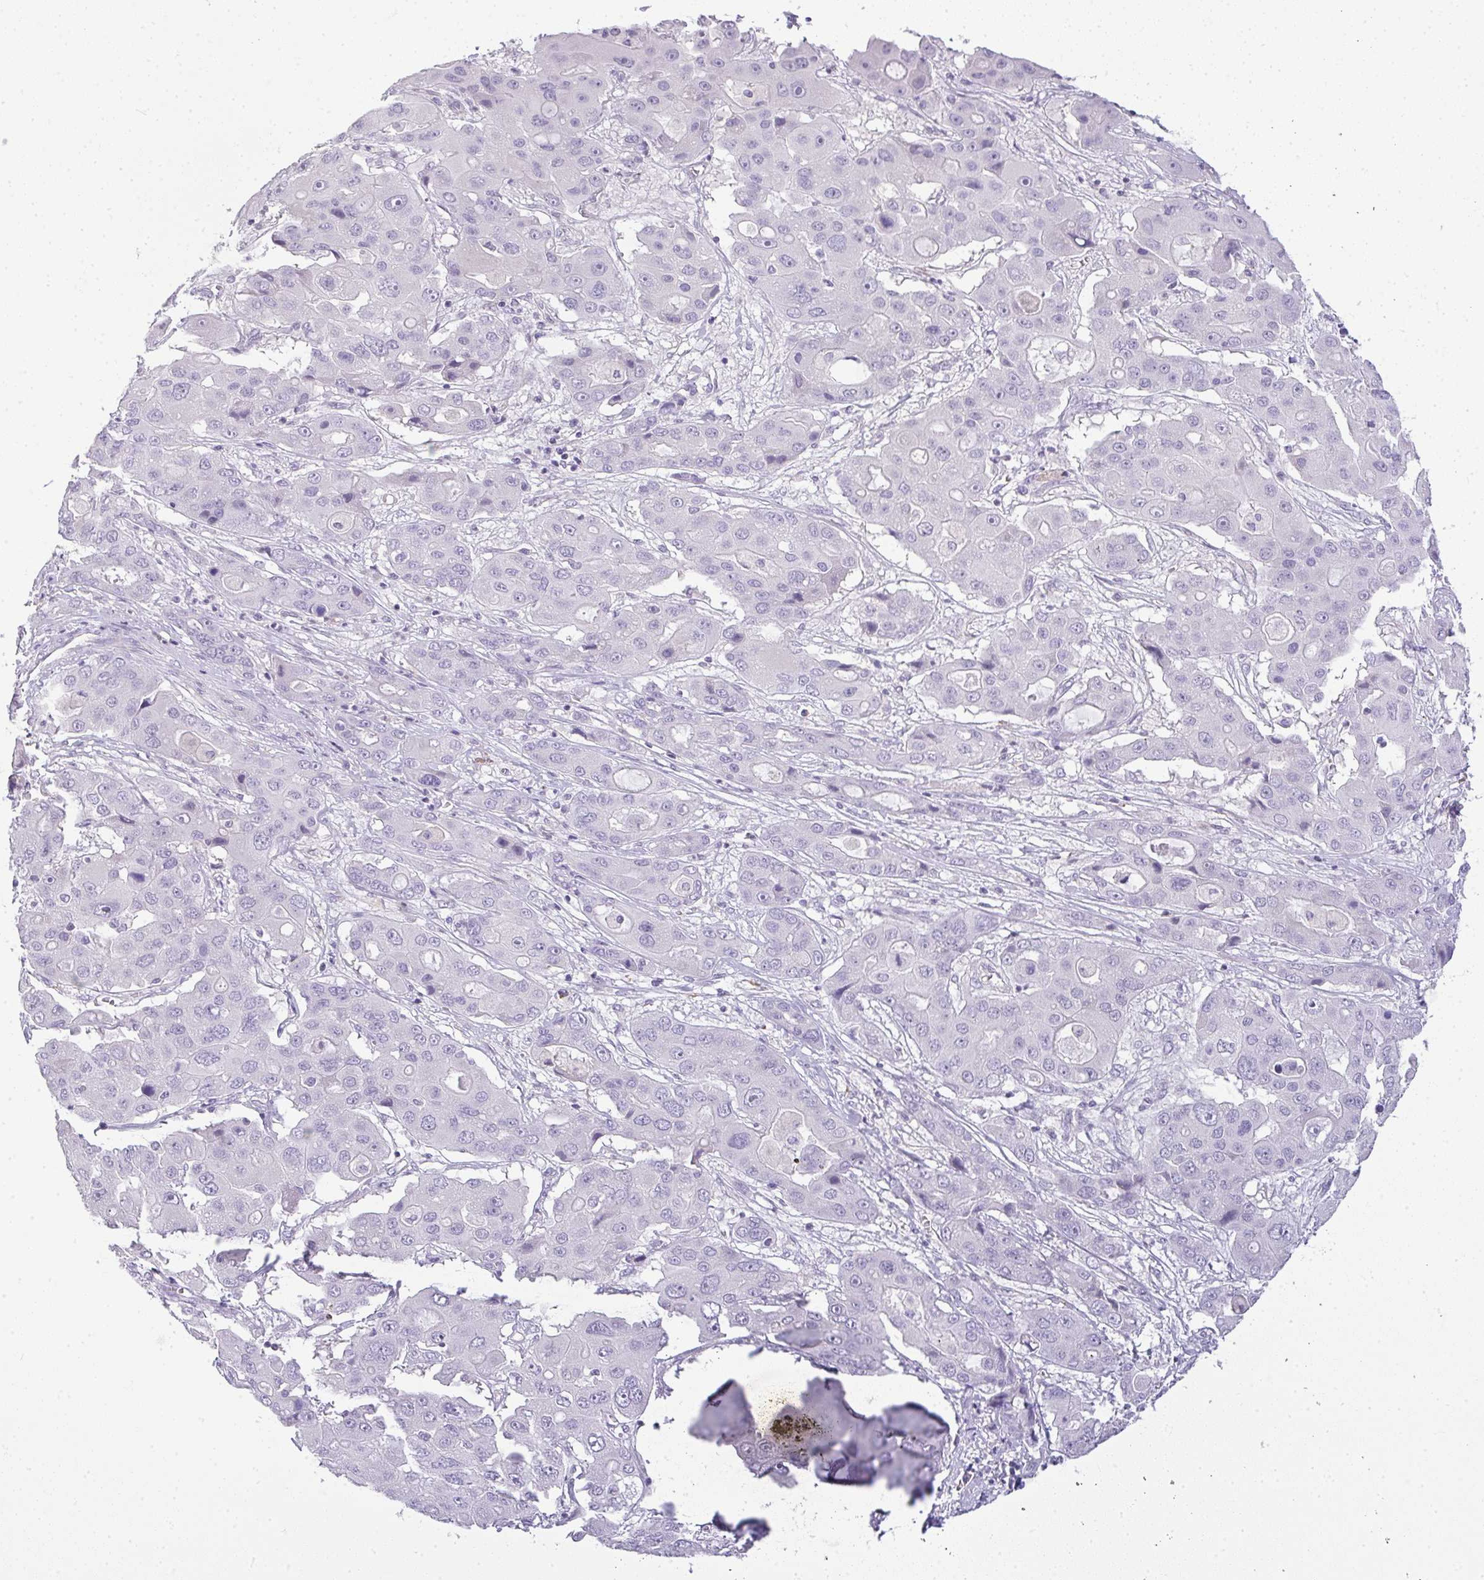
{"staining": {"intensity": "negative", "quantity": "none", "location": "none"}, "tissue": "liver cancer", "cell_type": "Tumor cells", "image_type": "cancer", "snomed": [{"axis": "morphology", "description": "Cholangiocarcinoma"}, {"axis": "topography", "description": "Liver"}], "caption": "High magnification brightfield microscopy of cholangiocarcinoma (liver) stained with DAB (3,3'-diaminobenzidine) (brown) and counterstained with hematoxylin (blue): tumor cells show no significant positivity. (DAB immunohistochemistry visualized using brightfield microscopy, high magnification).", "gene": "LIPE", "patient": {"sex": "male", "age": 67}}